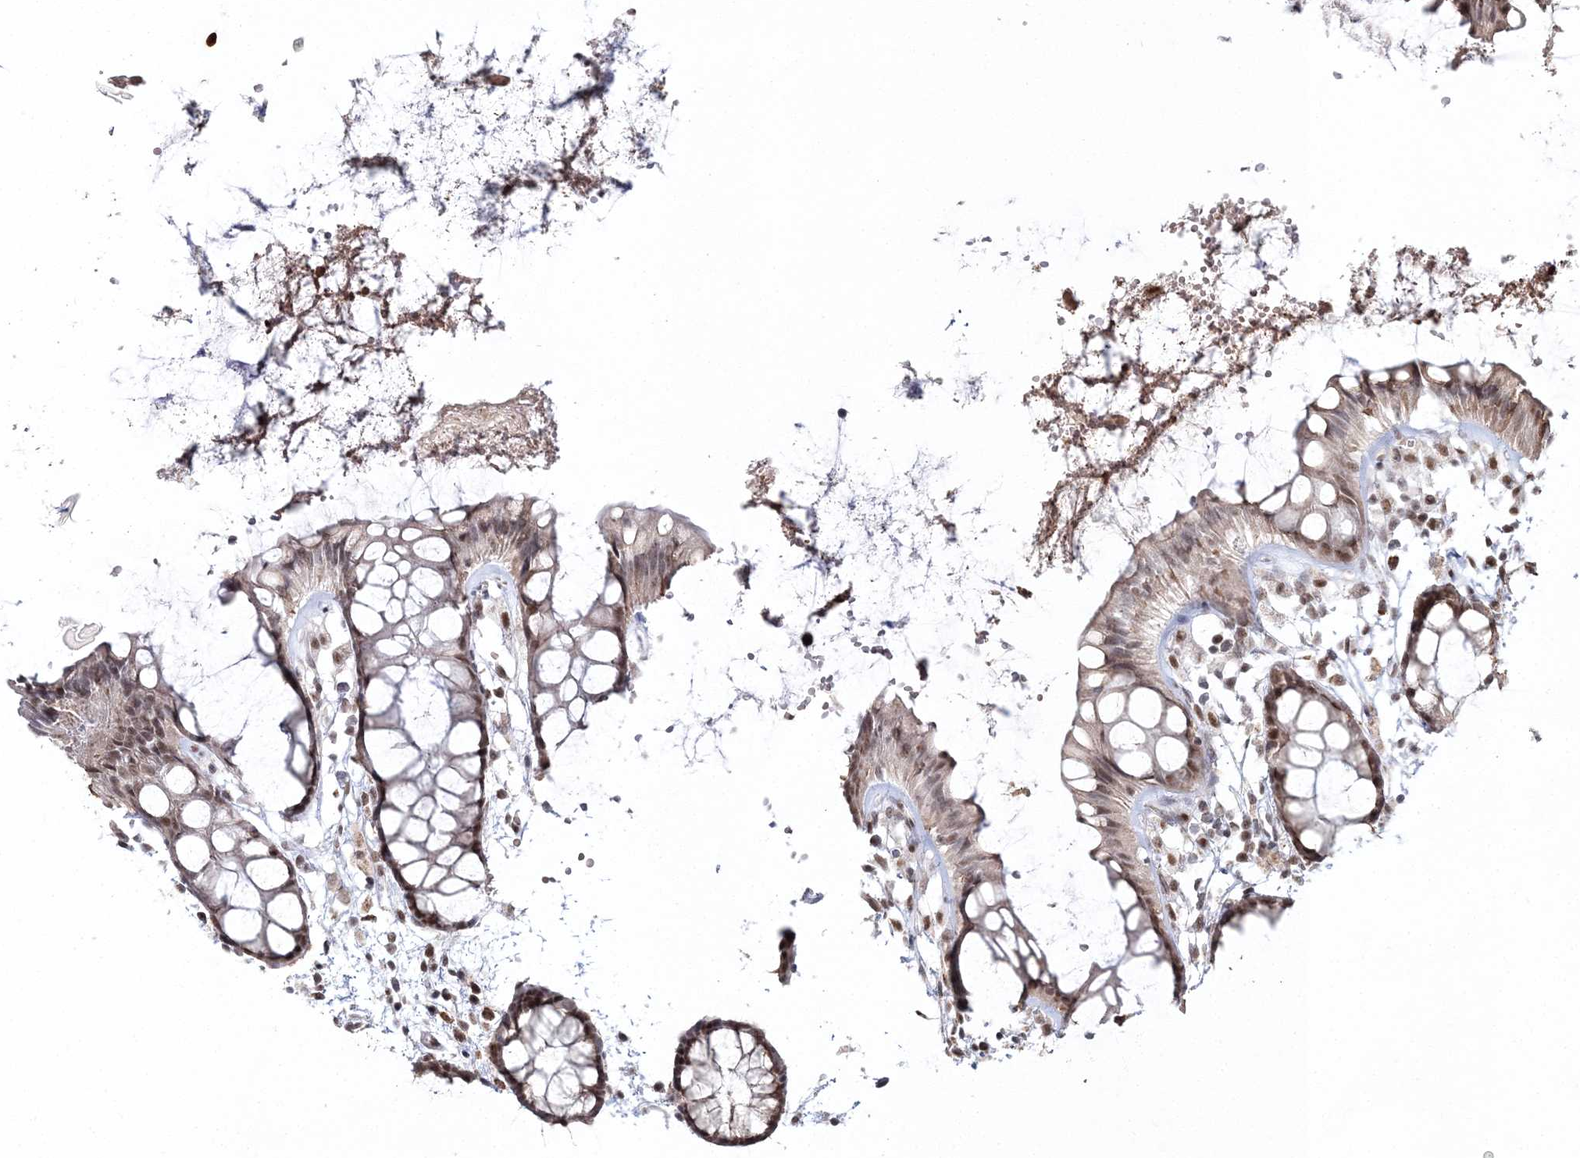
{"staining": {"intensity": "moderate", "quantity": ">75%", "location": "cytoplasmic/membranous,nuclear"}, "tissue": "rectum", "cell_type": "Glandular cells", "image_type": "normal", "snomed": [{"axis": "morphology", "description": "Normal tissue, NOS"}, {"axis": "topography", "description": "Rectum"}], "caption": "Immunohistochemical staining of benign rectum demonstrates moderate cytoplasmic/membranous,nuclear protein staining in about >75% of glandular cells.", "gene": "ENSG00000290315", "patient": {"sex": "female", "age": 66}}